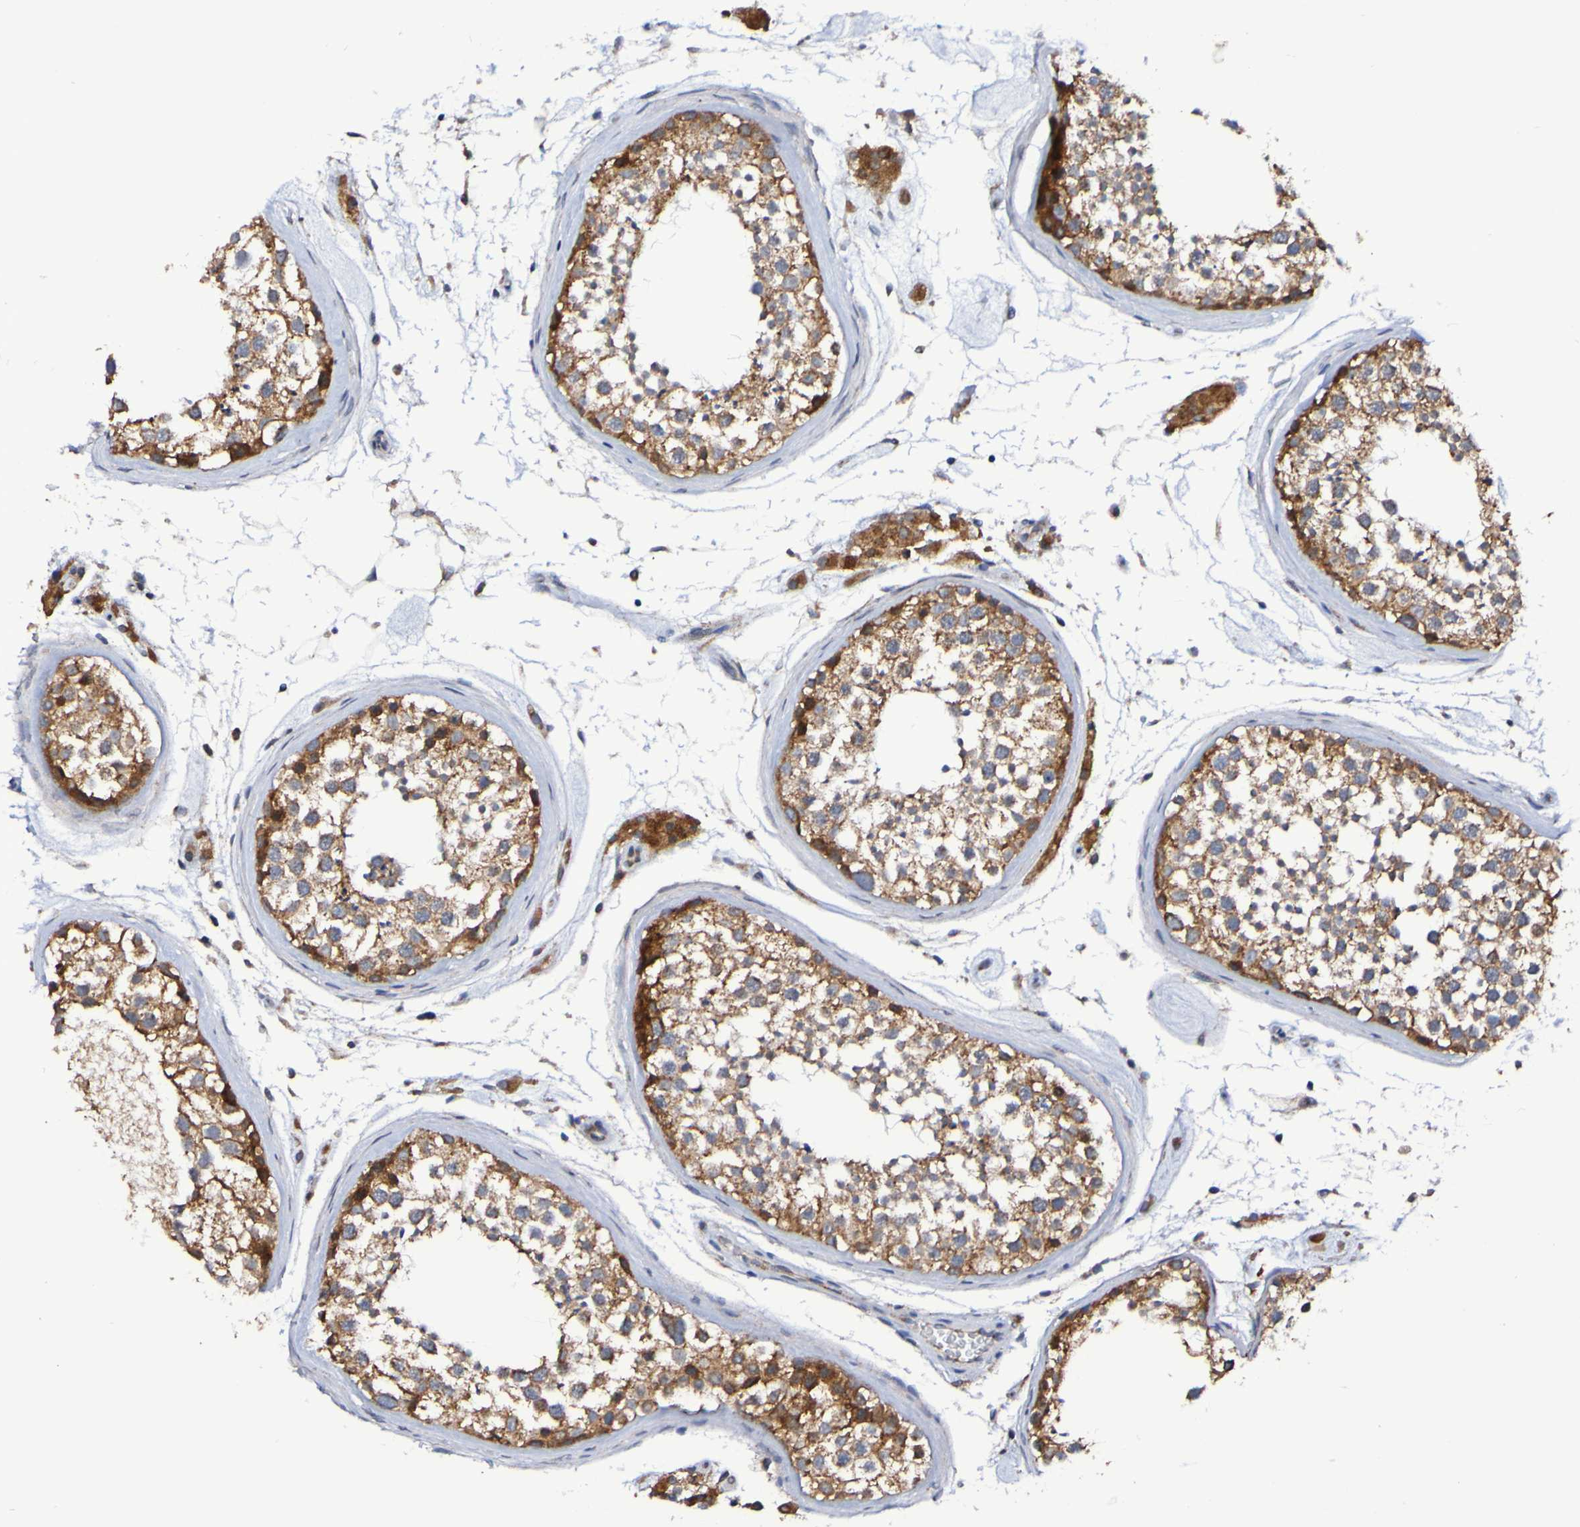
{"staining": {"intensity": "strong", "quantity": ">75%", "location": "cytoplasmic/membranous"}, "tissue": "testis", "cell_type": "Cells in seminiferous ducts", "image_type": "normal", "snomed": [{"axis": "morphology", "description": "Normal tissue, NOS"}, {"axis": "topography", "description": "Testis"}], "caption": "Approximately >75% of cells in seminiferous ducts in benign human testis show strong cytoplasmic/membranous protein positivity as visualized by brown immunohistochemical staining.", "gene": "GJB1", "patient": {"sex": "male", "age": 46}}